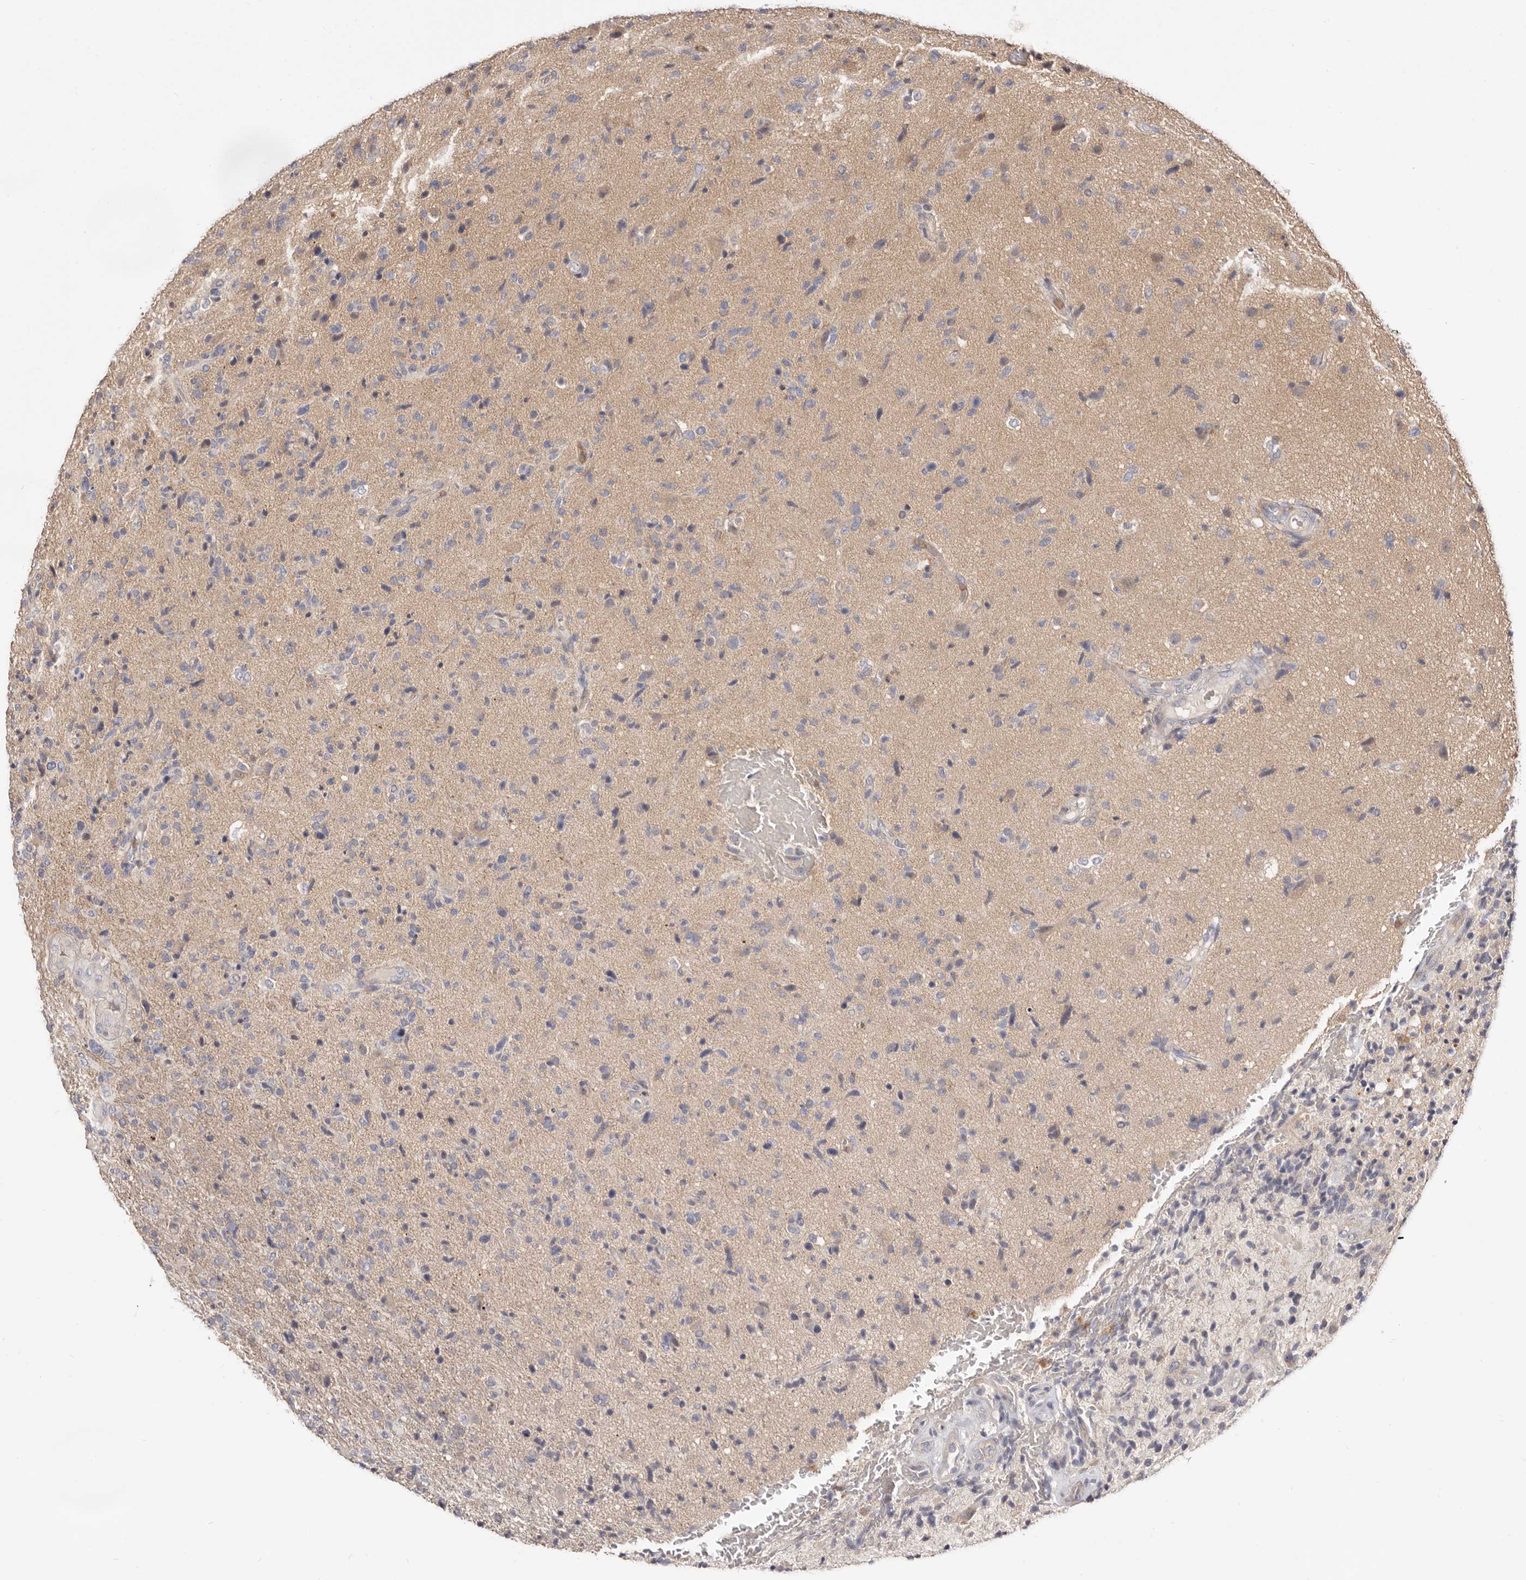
{"staining": {"intensity": "negative", "quantity": "none", "location": "none"}, "tissue": "glioma", "cell_type": "Tumor cells", "image_type": "cancer", "snomed": [{"axis": "morphology", "description": "Glioma, malignant, High grade"}, {"axis": "topography", "description": "Brain"}], "caption": "Tumor cells are negative for brown protein staining in malignant glioma (high-grade).", "gene": "TC2N", "patient": {"sex": "male", "age": 72}}